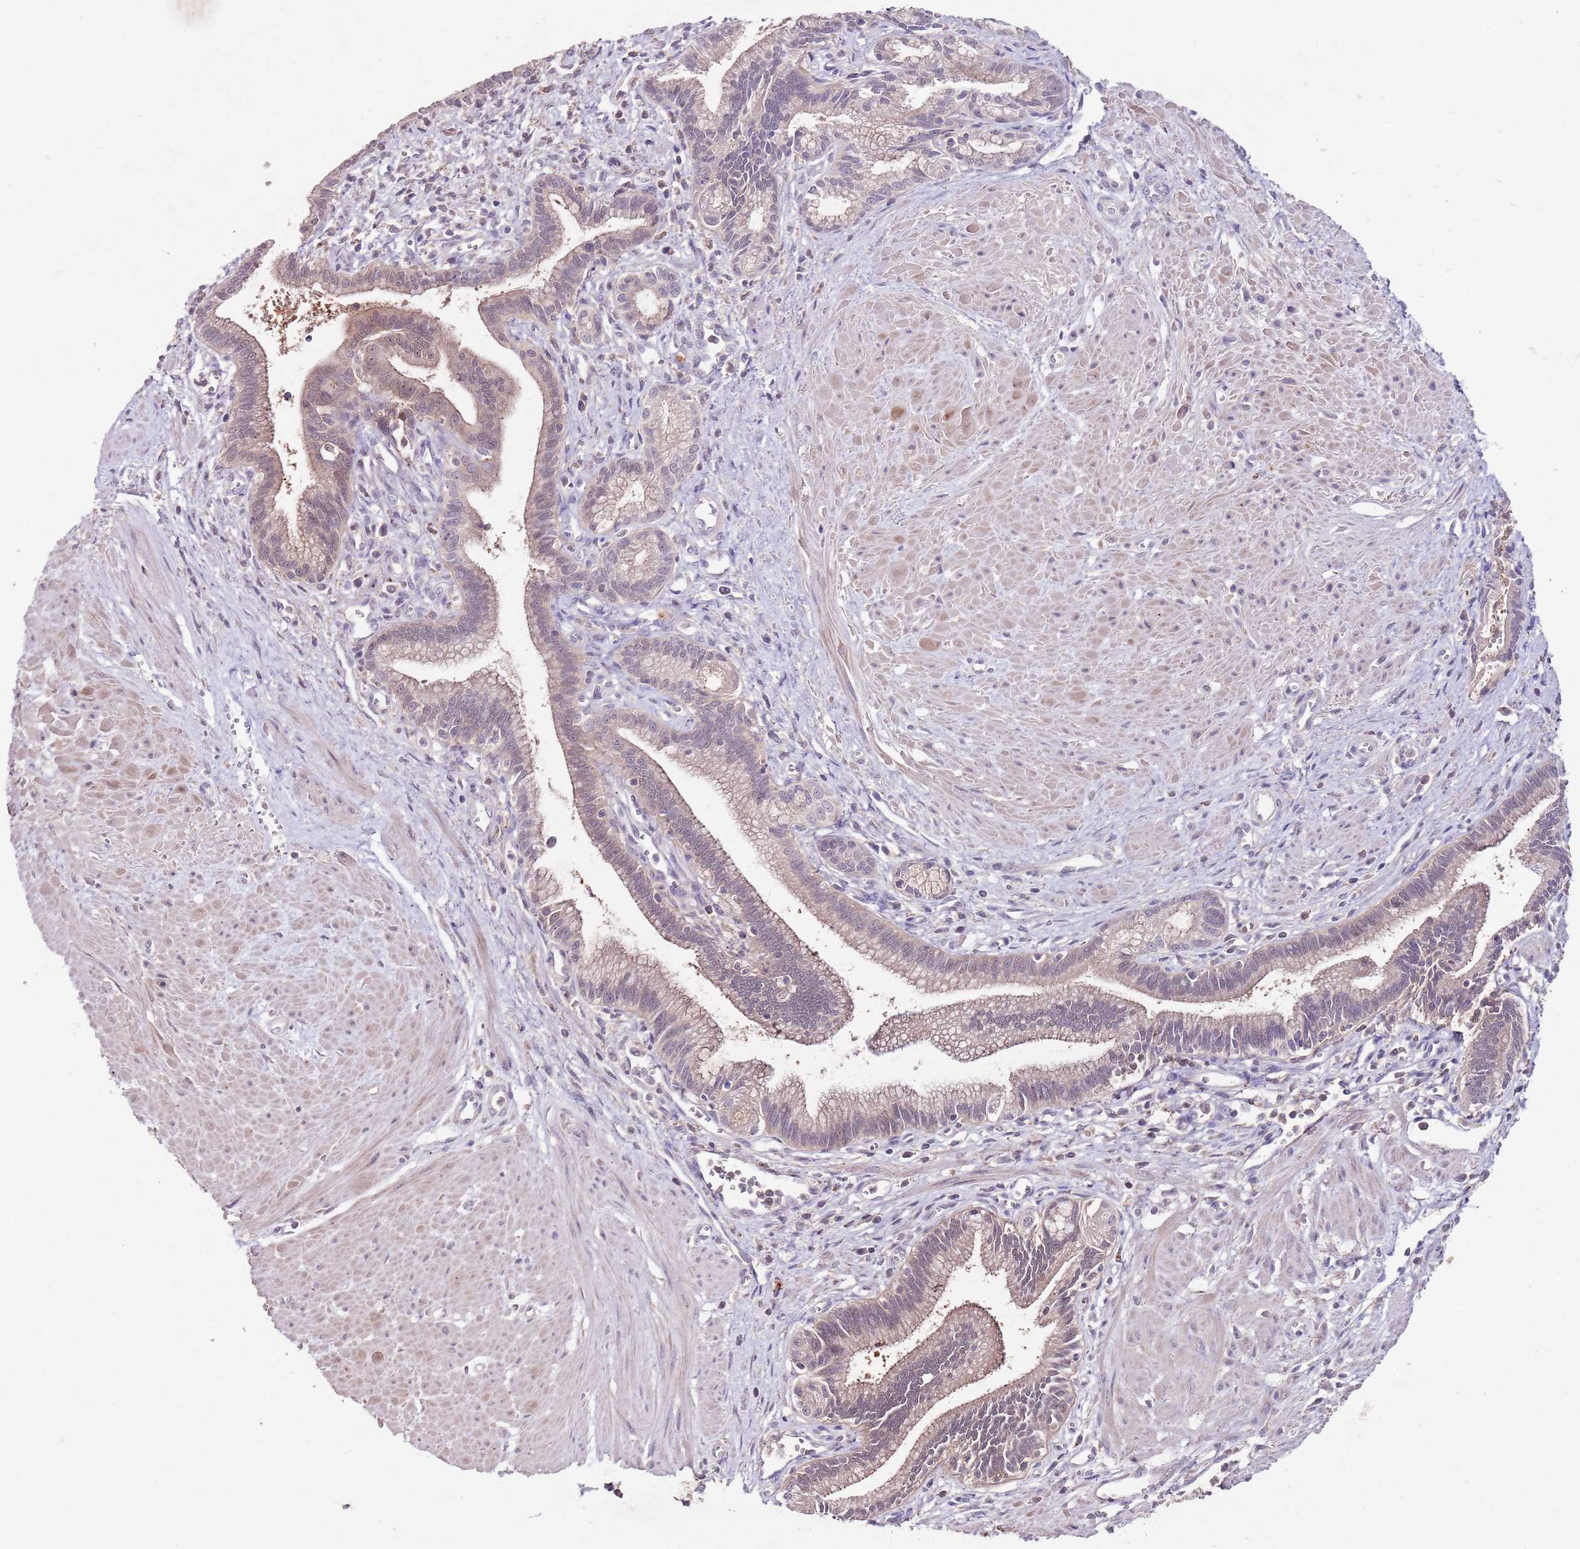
{"staining": {"intensity": "weak", "quantity": "25%-75%", "location": "cytoplasmic/membranous,nuclear"}, "tissue": "pancreatic cancer", "cell_type": "Tumor cells", "image_type": "cancer", "snomed": [{"axis": "morphology", "description": "Adenocarcinoma, NOS"}, {"axis": "topography", "description": "Pancreas"}], "caption": "Immunohistochemical staining of human pancreatic cancer exhibits low levels of weak cytoplasmic/membranous and nuclear positivity in about 25%-75% of tumor cells.", "gene": "NRDE2", "patient": {"sex": "male", "age": 78}}